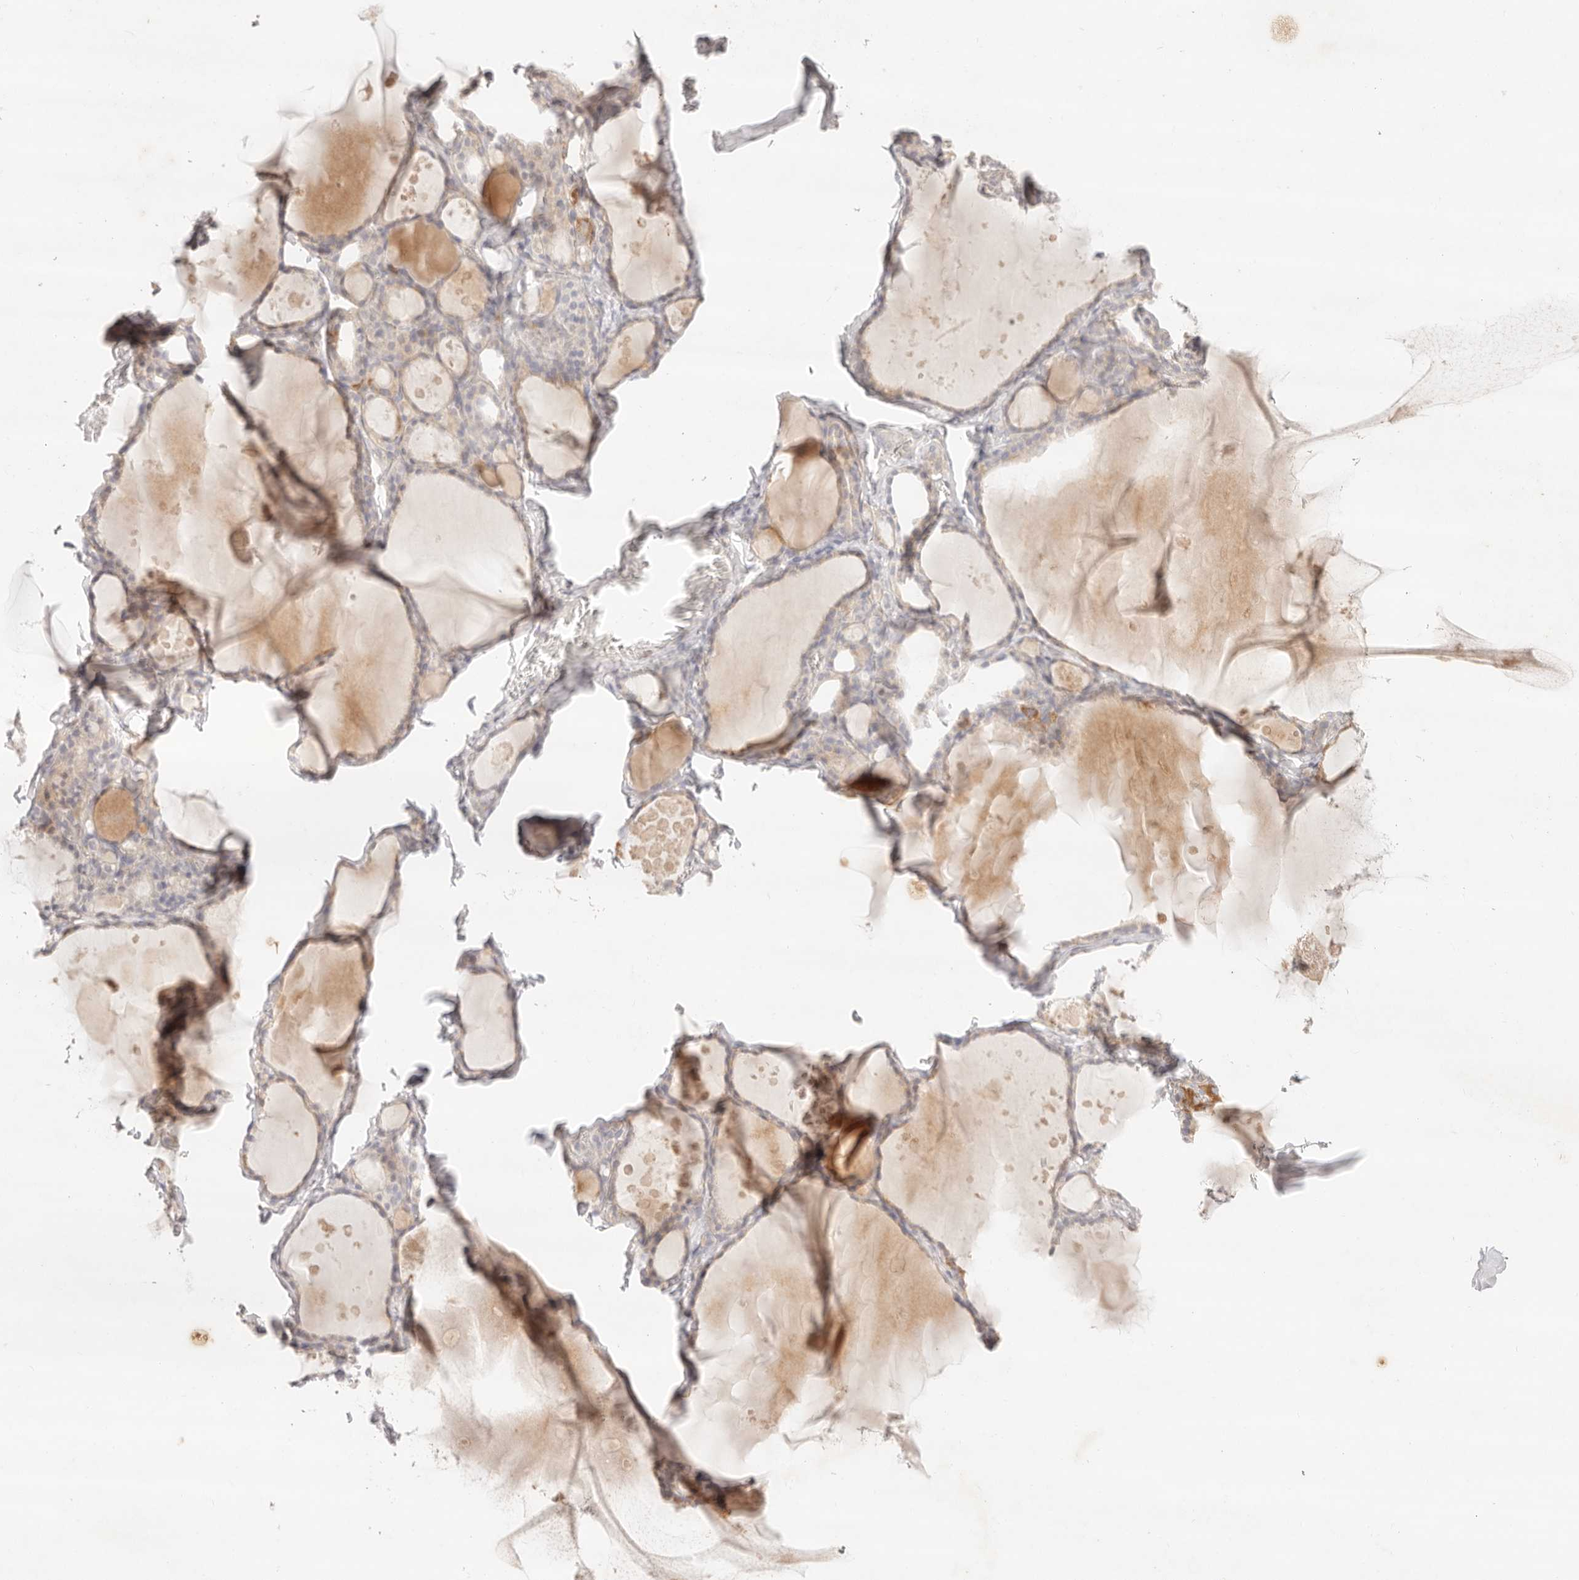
{"staining": {"intensity": "weak", "quantity": "<25%", "location": "cytoplasmic/membranous"}, "tissue": "thyroid gland", "cell_type": "Glandular cells", "image_type": "normal", "snomed": [{"axis": "morphology", "description": "Normal tissue, NOS"}, {"axis": "topography", "description": "Thyroid gland"}], "caption": "High magnification brightfield microscopy of benign thyroid gland stained with DAB (brown) and counterstained with hematoxylin (blue): glandular cells show no significant staining. (DAB (3,3'-diaminobenzidine) immunohistochemistry (IHC), high magnification).", "gene": "GPR156", "patient": {"sex": "male", "age": 56}}